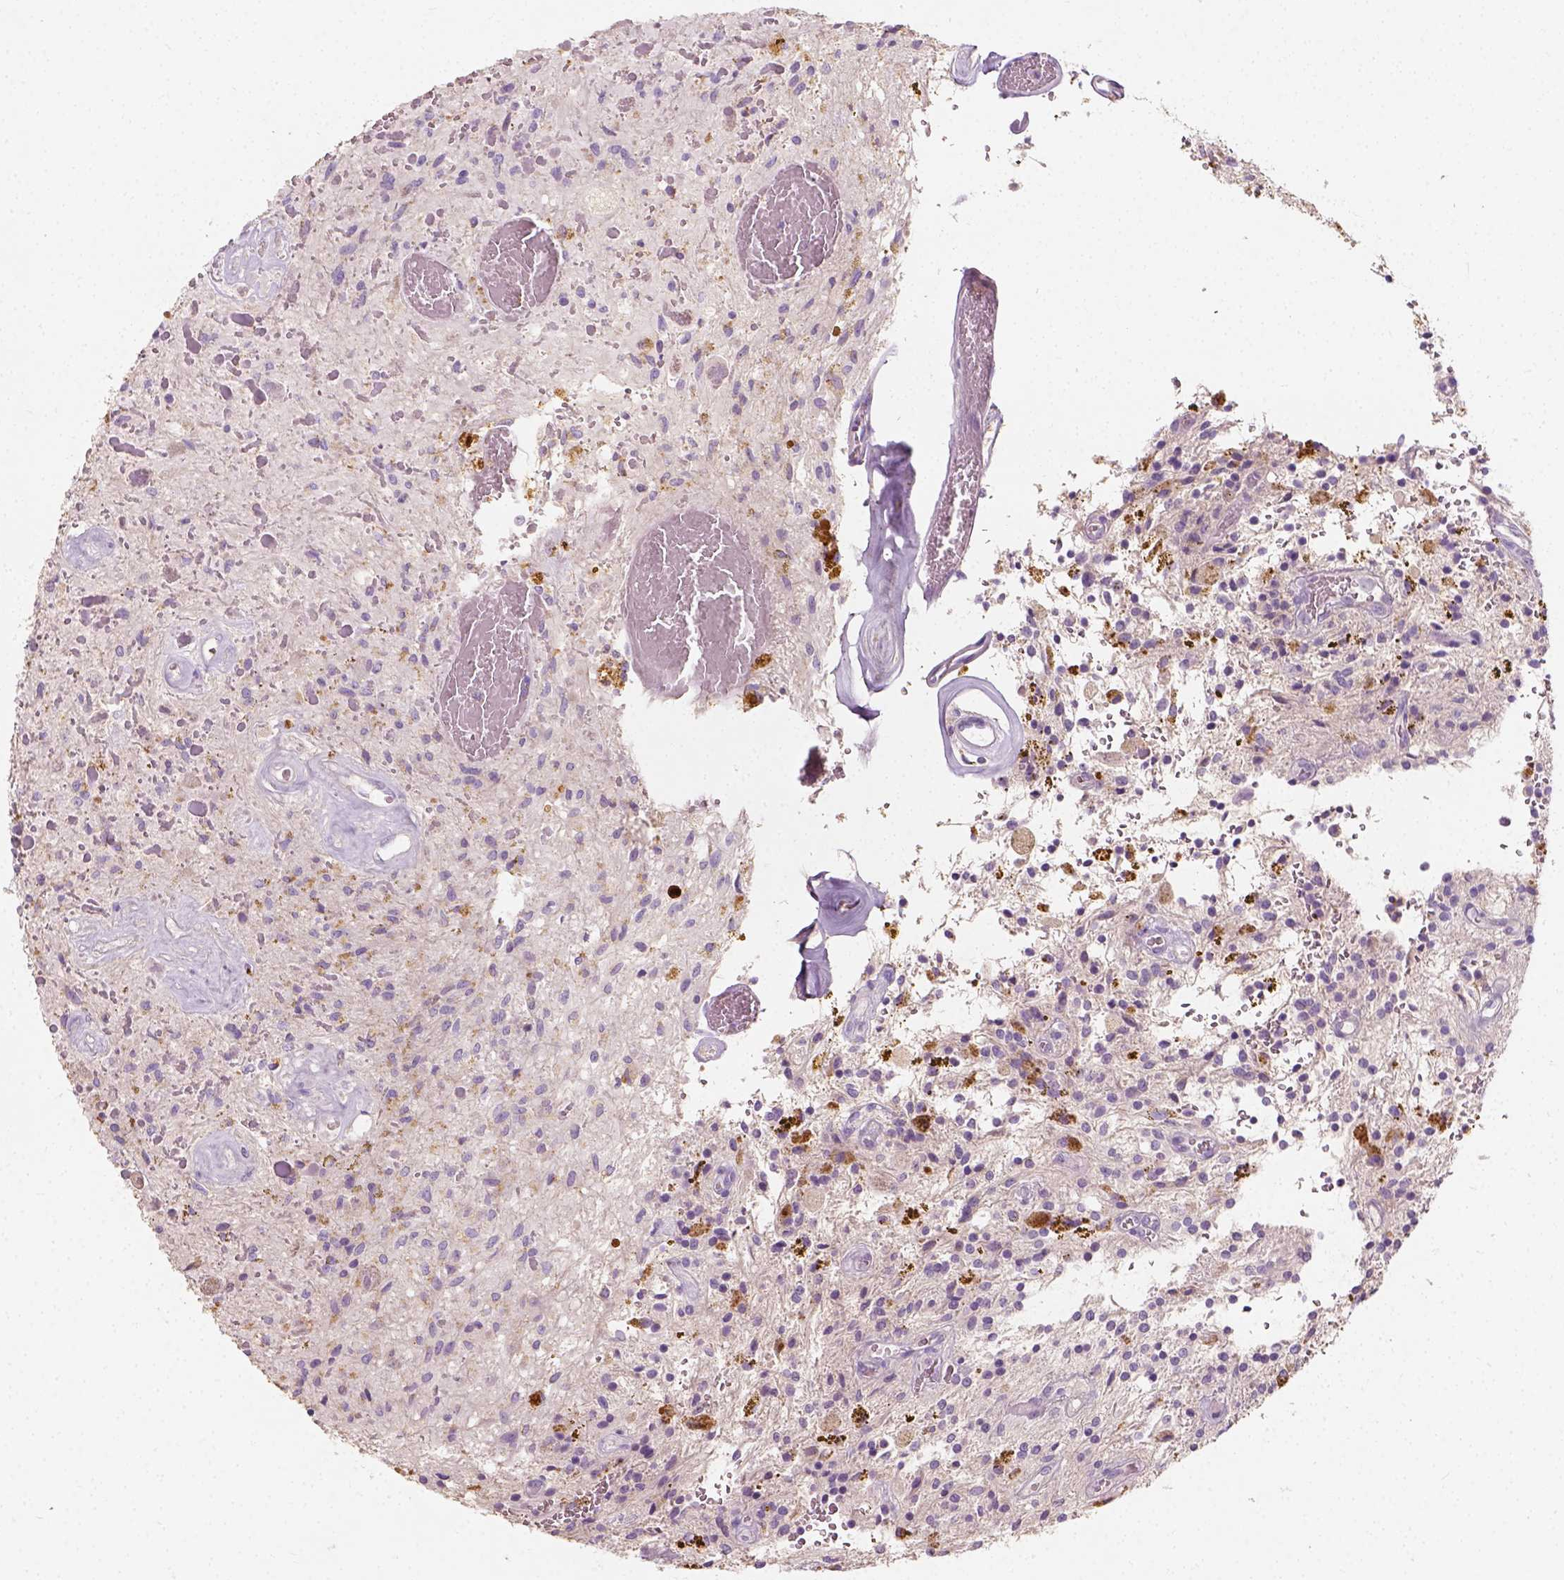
{"staining": {"intensity": "negative", "quantity": "none", "location": "none"}, "tissue": "glioma", "cell_type": "Tumor cells", "image_type": "cancer", "snomed": [{"axis": "morphology", "description": "Glioma, malignant, Low grade"}, {"axis": "topography", "description": "Cerebellum"}], "caption": "Micrograph shows no protein positivity in tumor cells of glioma tissue.", "gene": "DHCR24", "patient": {"sex": "female", "age": 14}}